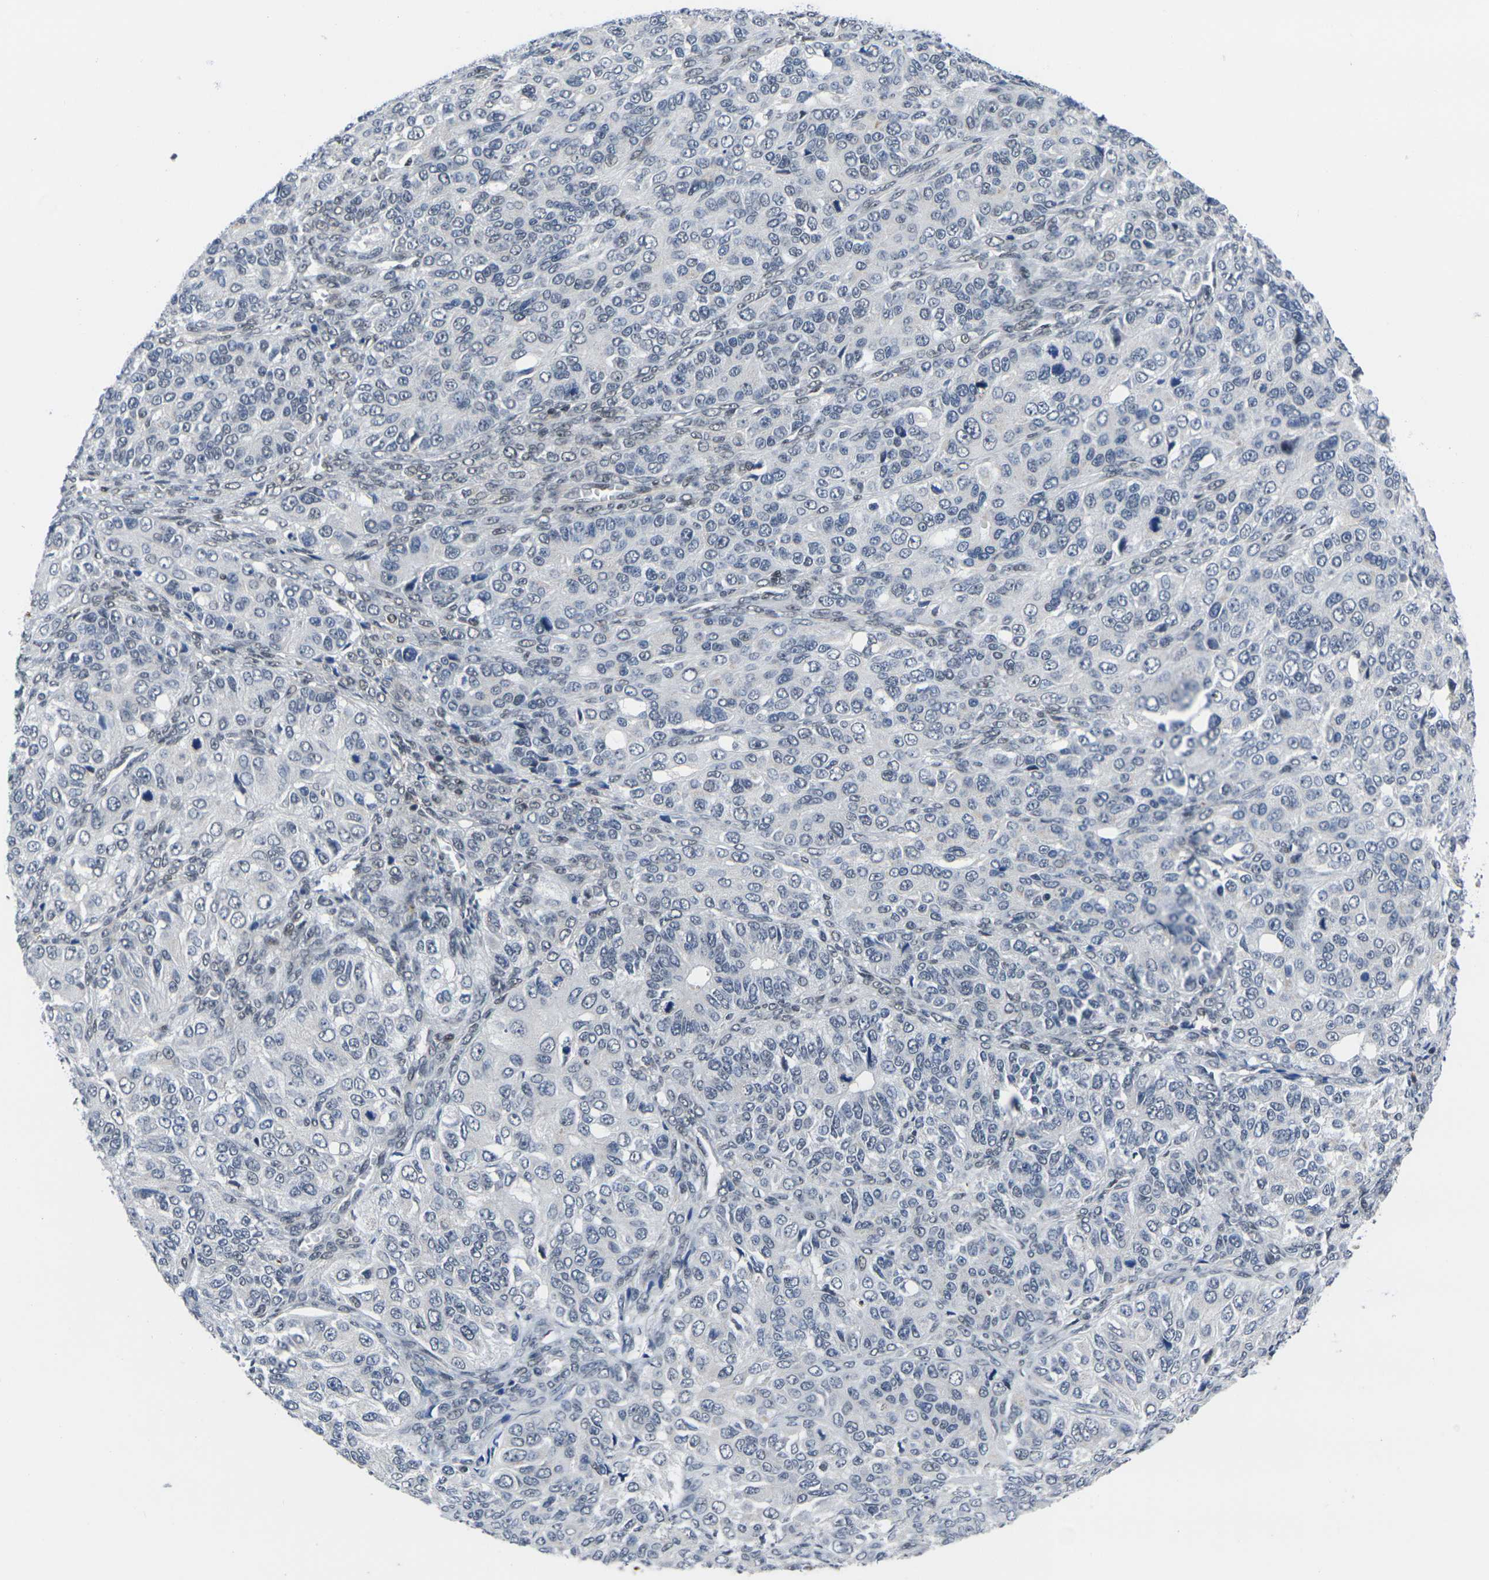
{"staining": {"intensity": "weak", "quantity": "<25%", "location": "nuclear"}, "tissue": "ovarian cancer", "cell_type": "Tumor cells", "image_type": "cancer", "snomed": [{"axis": "morphology", "description": "Carcinoma, endometroid"}, {"axis": "topography", "description": "Ovary"}], "caption": "Endometroid carcinoma (ovarian) was stained to show a protein in brown. There is no significant expression in tumor cells.", "gene": "RBM7", "patient": {"sex": "female", "age": 51}}